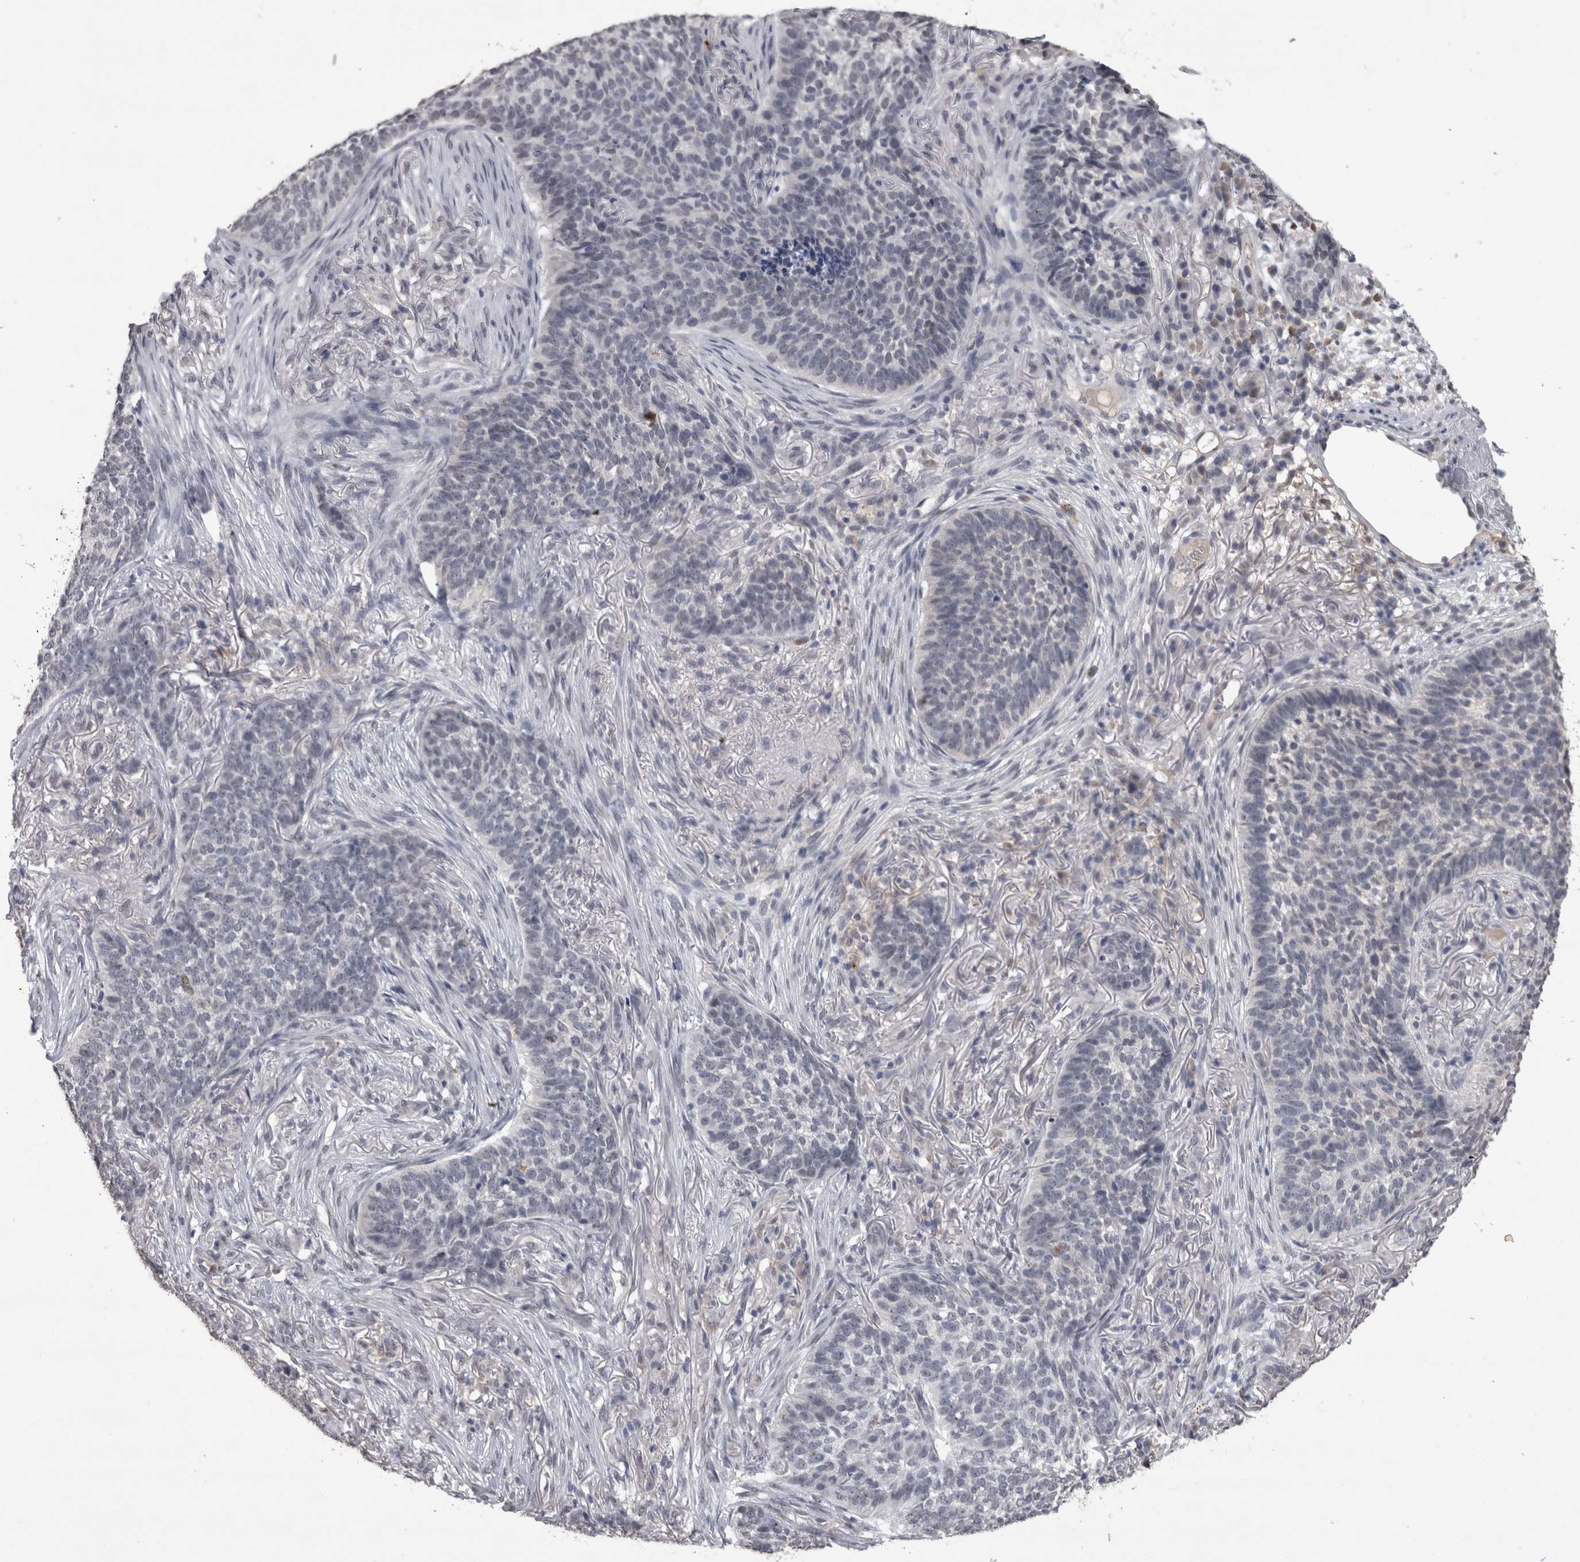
{"staining": {"intensity": "negative", "quantity": "none", "location": "none"}, "tissue": "skin cancer", "cell_type": "Tumor cells", "image_type": "cancer", "snomed": [{"axis": "morphology", "description": "Basal cell carcinoma"}, {"axis": "topography", "description": "Skin"}], "caption": "A high-resolution histopathology image shows immunohistochemistry (IHC) staining of skin cancer, which displays no significant positivity in tumor cells.", "gene": "PAX5", "patient": {"sex": "male", "age": 85}}